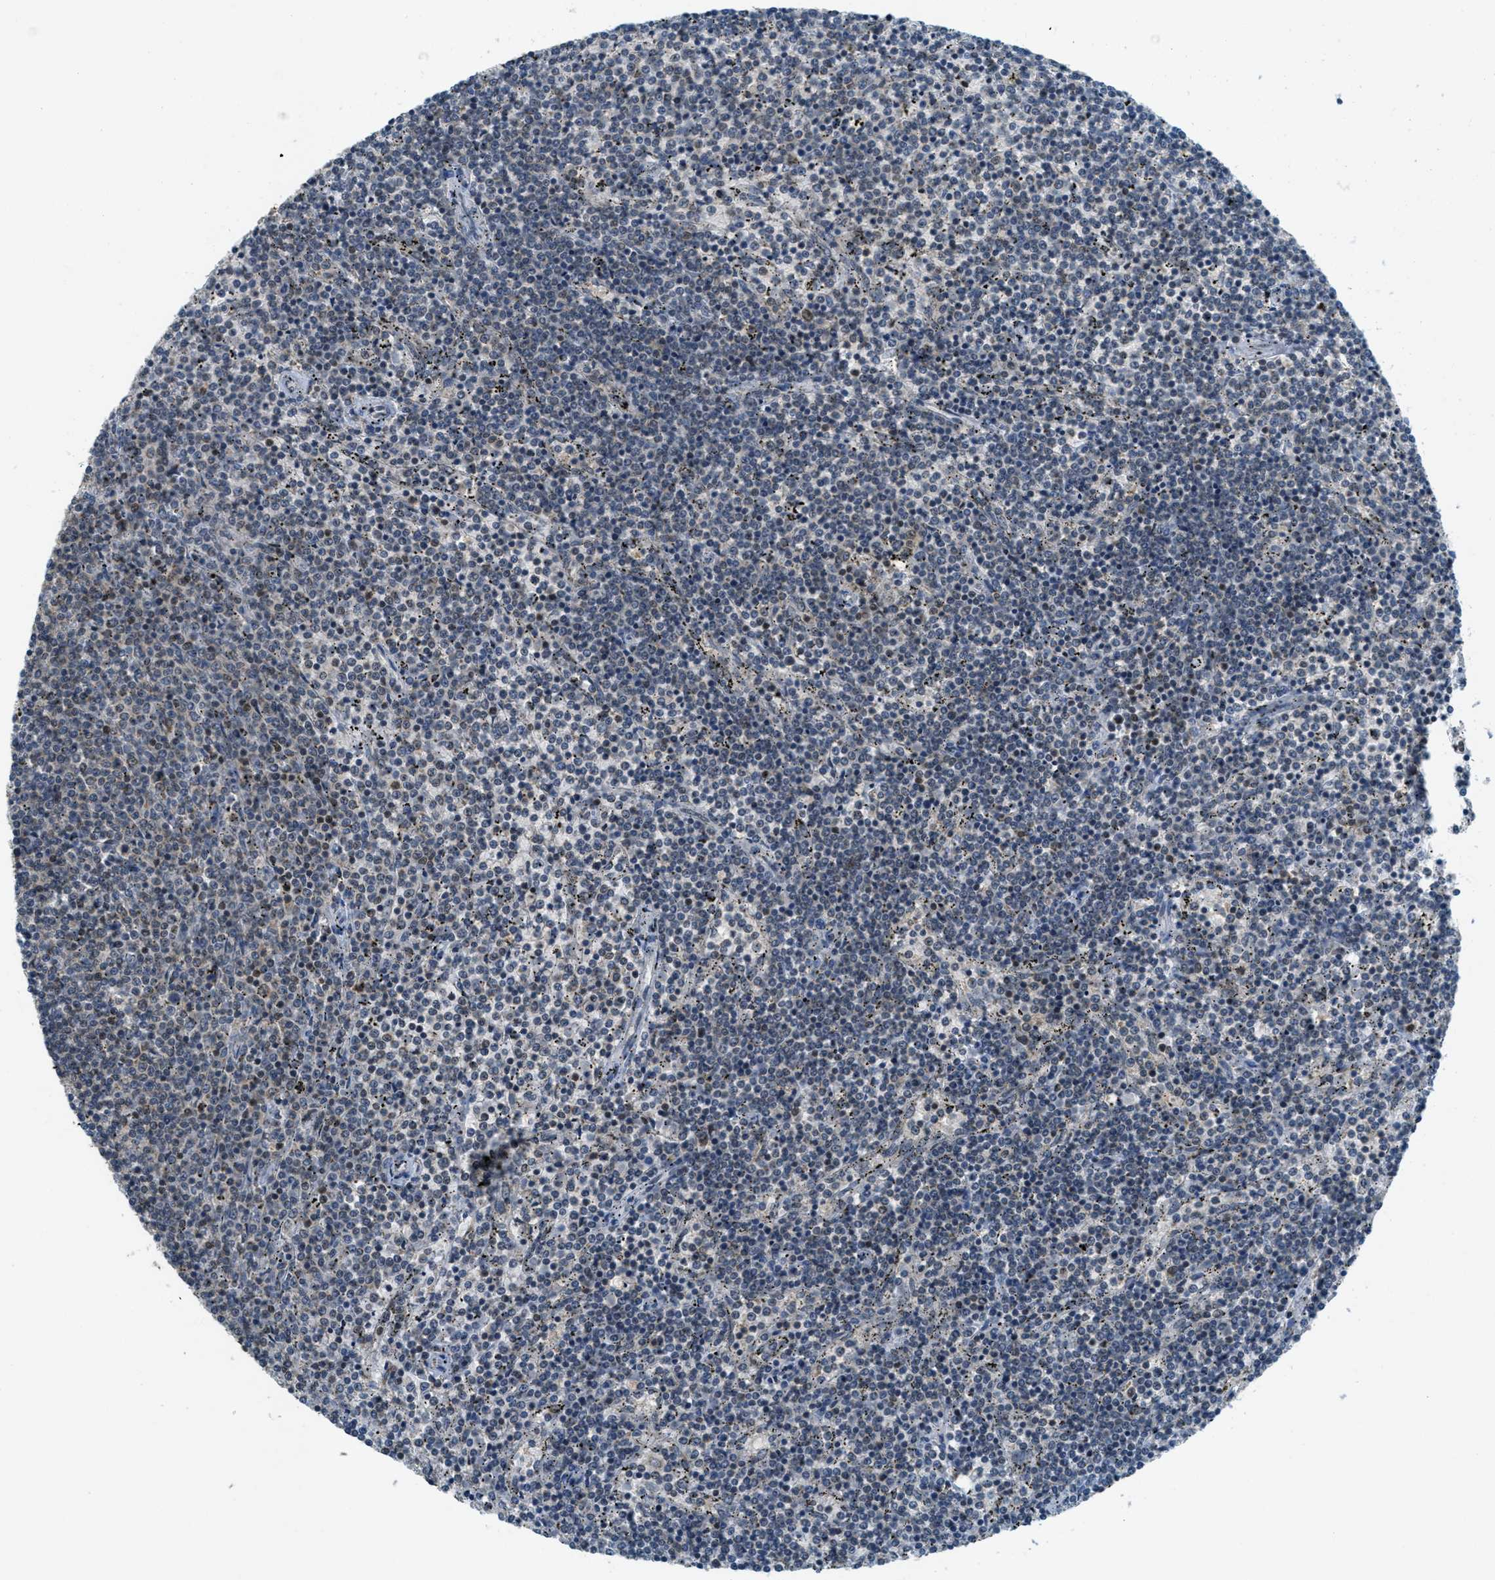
{"staining": {"intensity": "negative", "quantity": "none", "location": "none"}, "tissue": "lymphoma", "cell_type": "Tumor cells", "image_type": "cancer", "snomed": [{"axis": "morphology", "description": "Malignant lymphoma, non-Hodgkin's type, Low grade"}, {"axis": "topography", "description": "Spleen"}], "caption": "Image shows no protein positivity in tumor cells of malignant lymphoma, non-Hodgkin's type (low-grade) tissue.", "gene": "TCF20", "patient": {"sex": "female", "age": 50}}